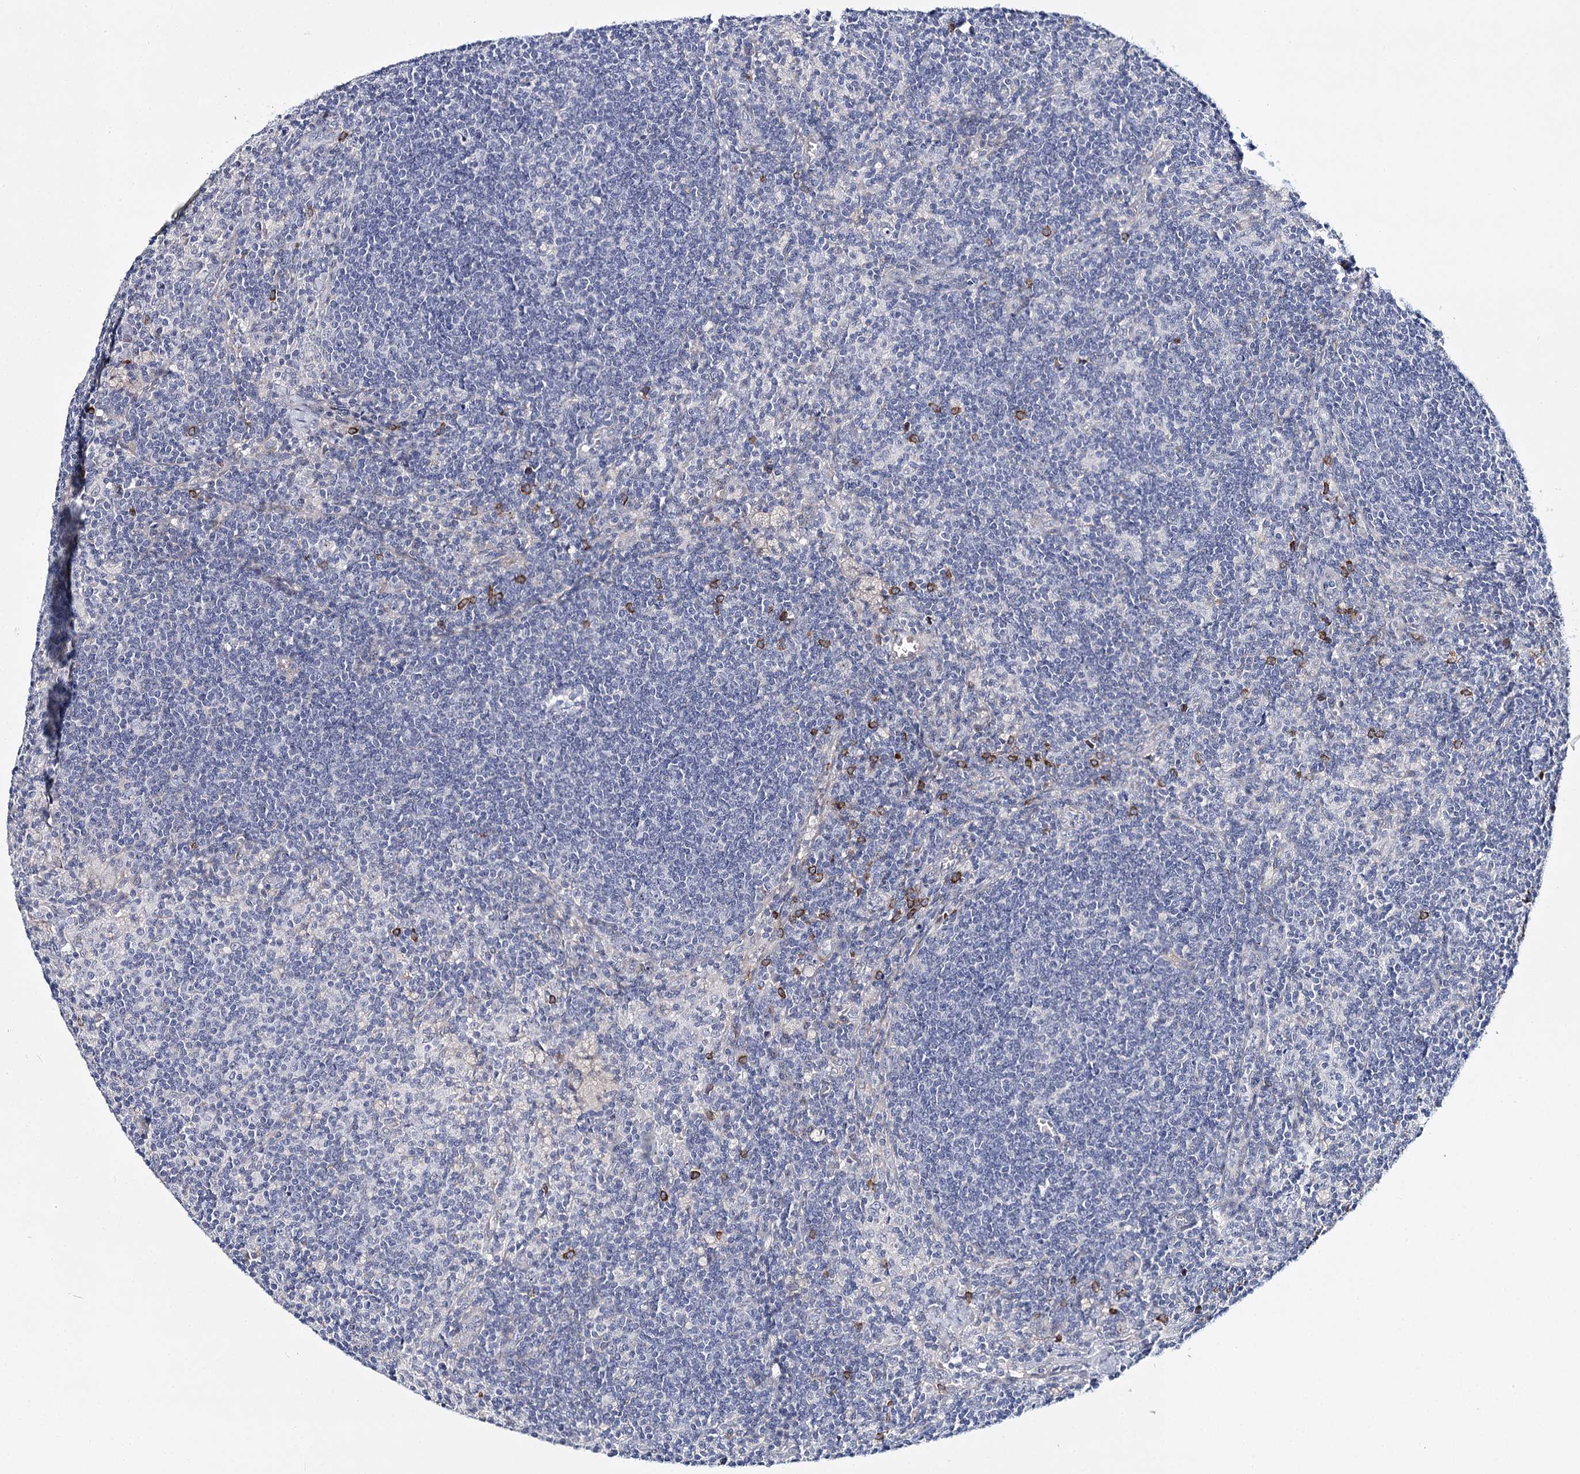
{"staining": {"intensity": "negative", "quantity": "none", "location": "none"}, "tissue": "lymph node", "cell_type": "Germinal center cells", "image_type": "normal", "snomed": [{"axis": "morphology", "description": "Normal tissue, NOS"}, {"axis": "topography", "description": "Lymph node"}], "caption": "High magnification brightfield microscopy of unremarkable lymph node stained with DAB (brown) and counterstained with hematoxylin (blue): germinal center cells show no significant expression. The staining was performed using DAB to visualize the protein expression in brown, while the nuclei were stained in blue with hematoxylin (Magnification: 20x).", "gene": "TEX12", "patient": {"sex": "male", "age": 69}}